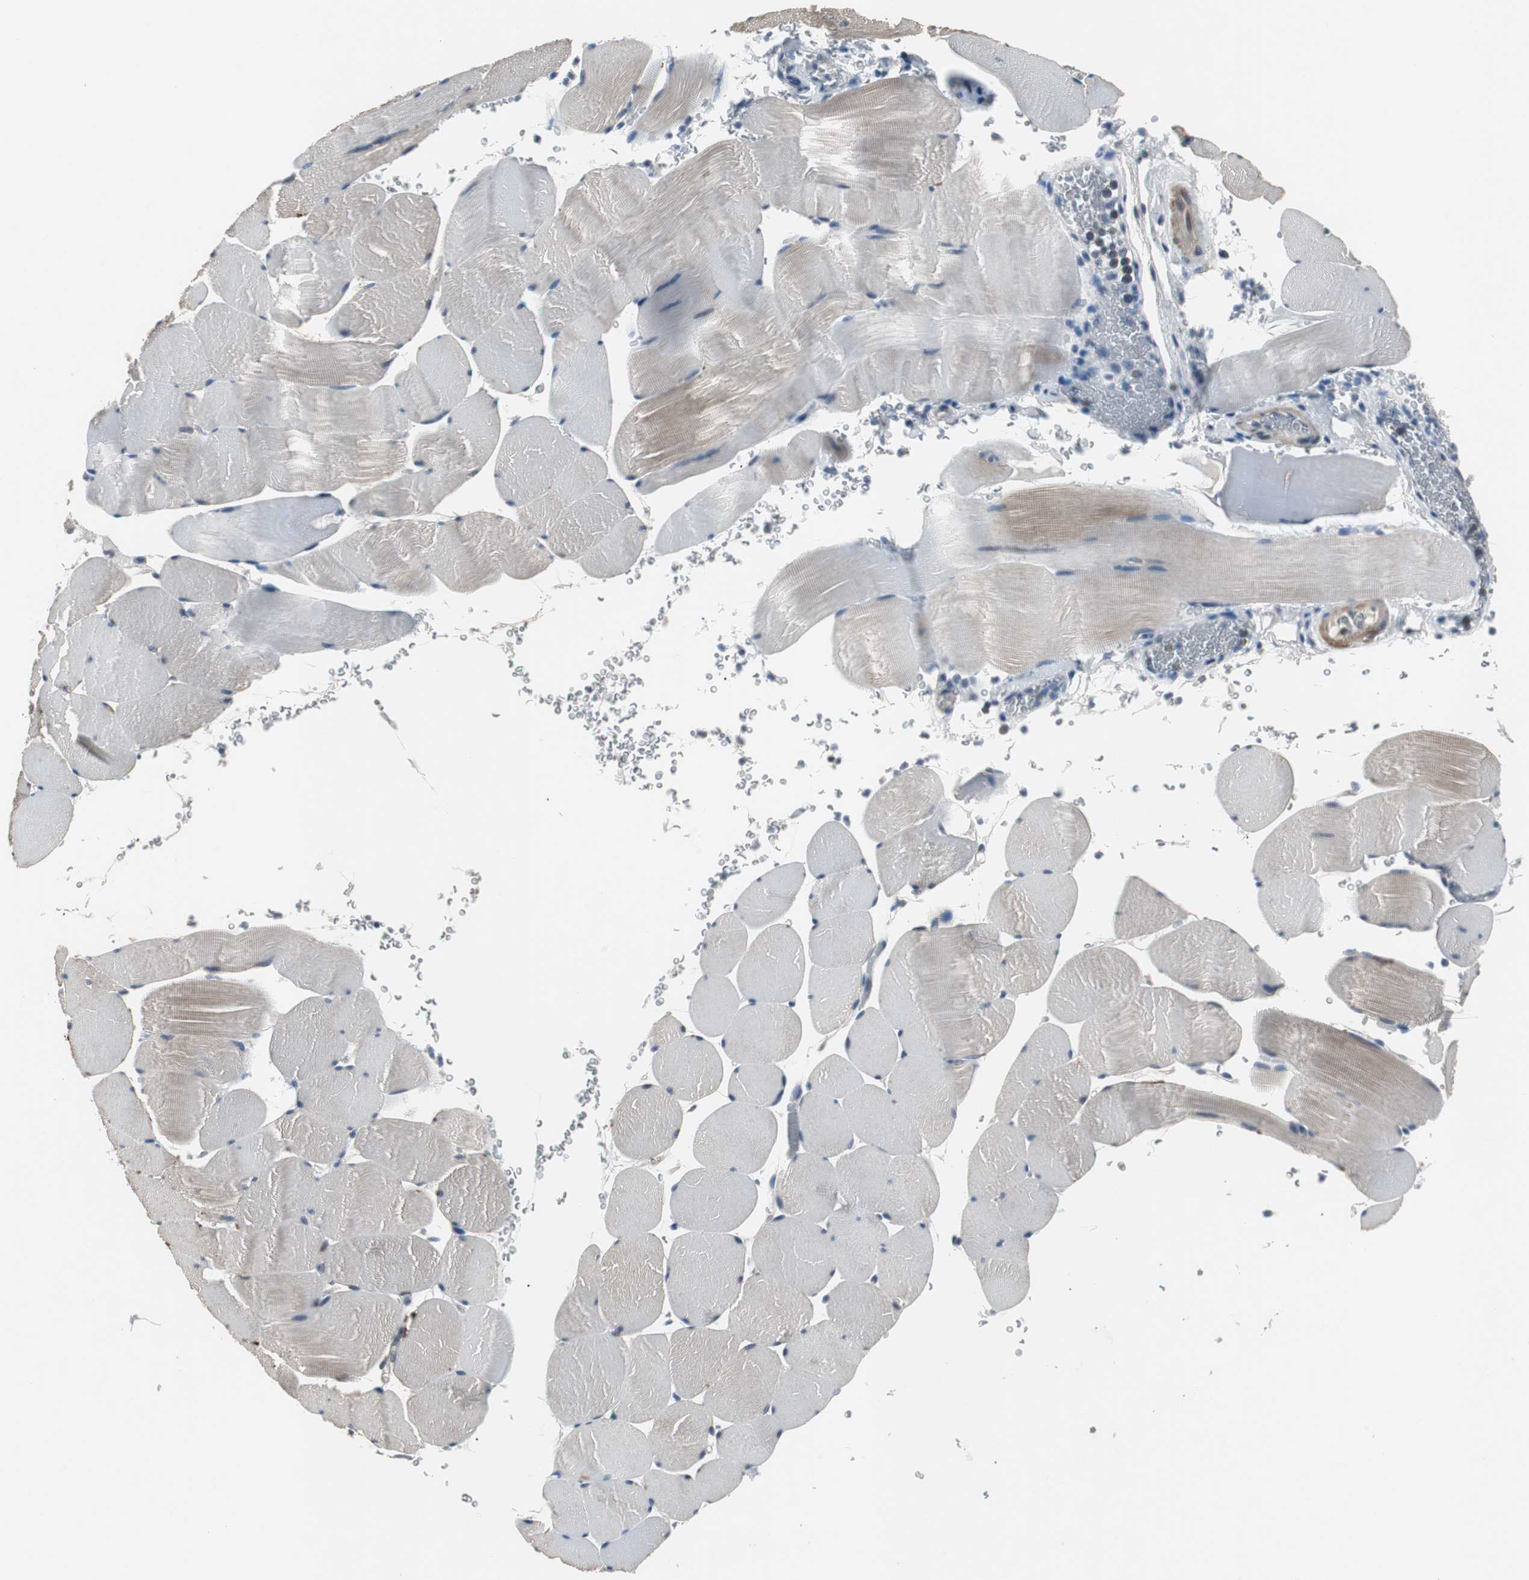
{"staining": {"intensity": "weak", "quantity": "<25%", "location": "cytoplasmic/membranous"}, "tissue": "skeletal muscle", "cell_type": "Myocytes", "image_type": "normal", "snomed": [{"axis": "morphology", "description": "Normal tissue, NOS"}, {"axis": "topography", "description": "Skeletal muscle"}], "caption": "A high-resolution image shows IHC staining of normal skeletal muscle, which shows no significant expression in myocytes. The staining was performed using DAB to visualize the protein expression in brown, while the nuclei were stained in blue with hematoxylin (Magnification: 20x).", "gene": "PCYT1B", "patient": {"sex": "male", "age": 62}}